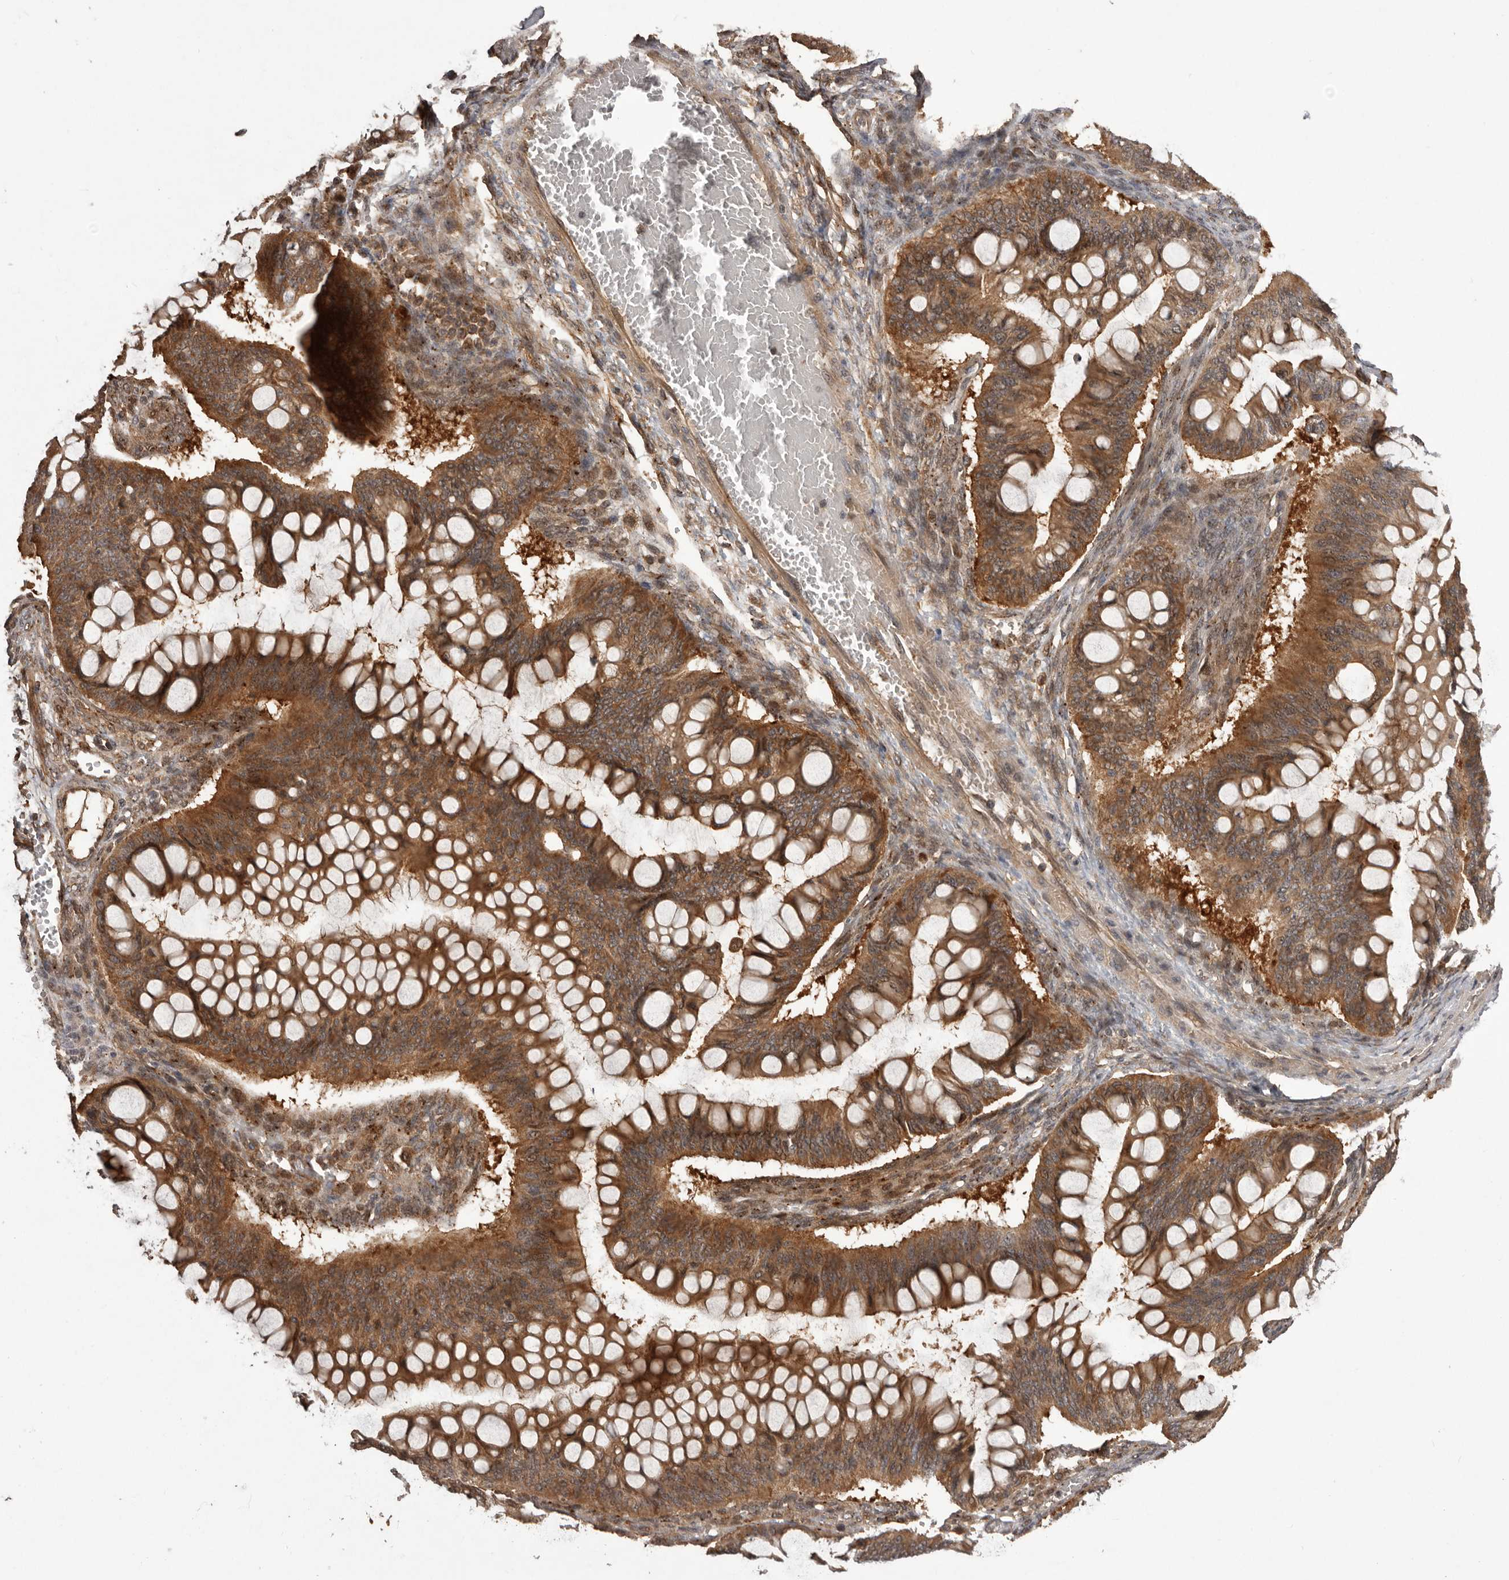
{"staining": {"intensity": "moderate", "quantity": ">75%", "location": "cytoplasmic/membranous"}, "tissue": "ovarian cancer", "cell_type": "Tumor cells", "image_type": "cancer", "snomed": [{"axis": "morphology", "description": "Cystadenocarcinoma, mucinous, NOS"}, {"axis": "topography", "description": "Ovary"}], "caption": "This is an image of immunohistochemistry staining of ovarian cancer, which shows moderate positivity in the cytoplasmic/membranous of tumor cells.", "gene": "SLC22A3", "patient": {"sex": "female", "age": 73}}